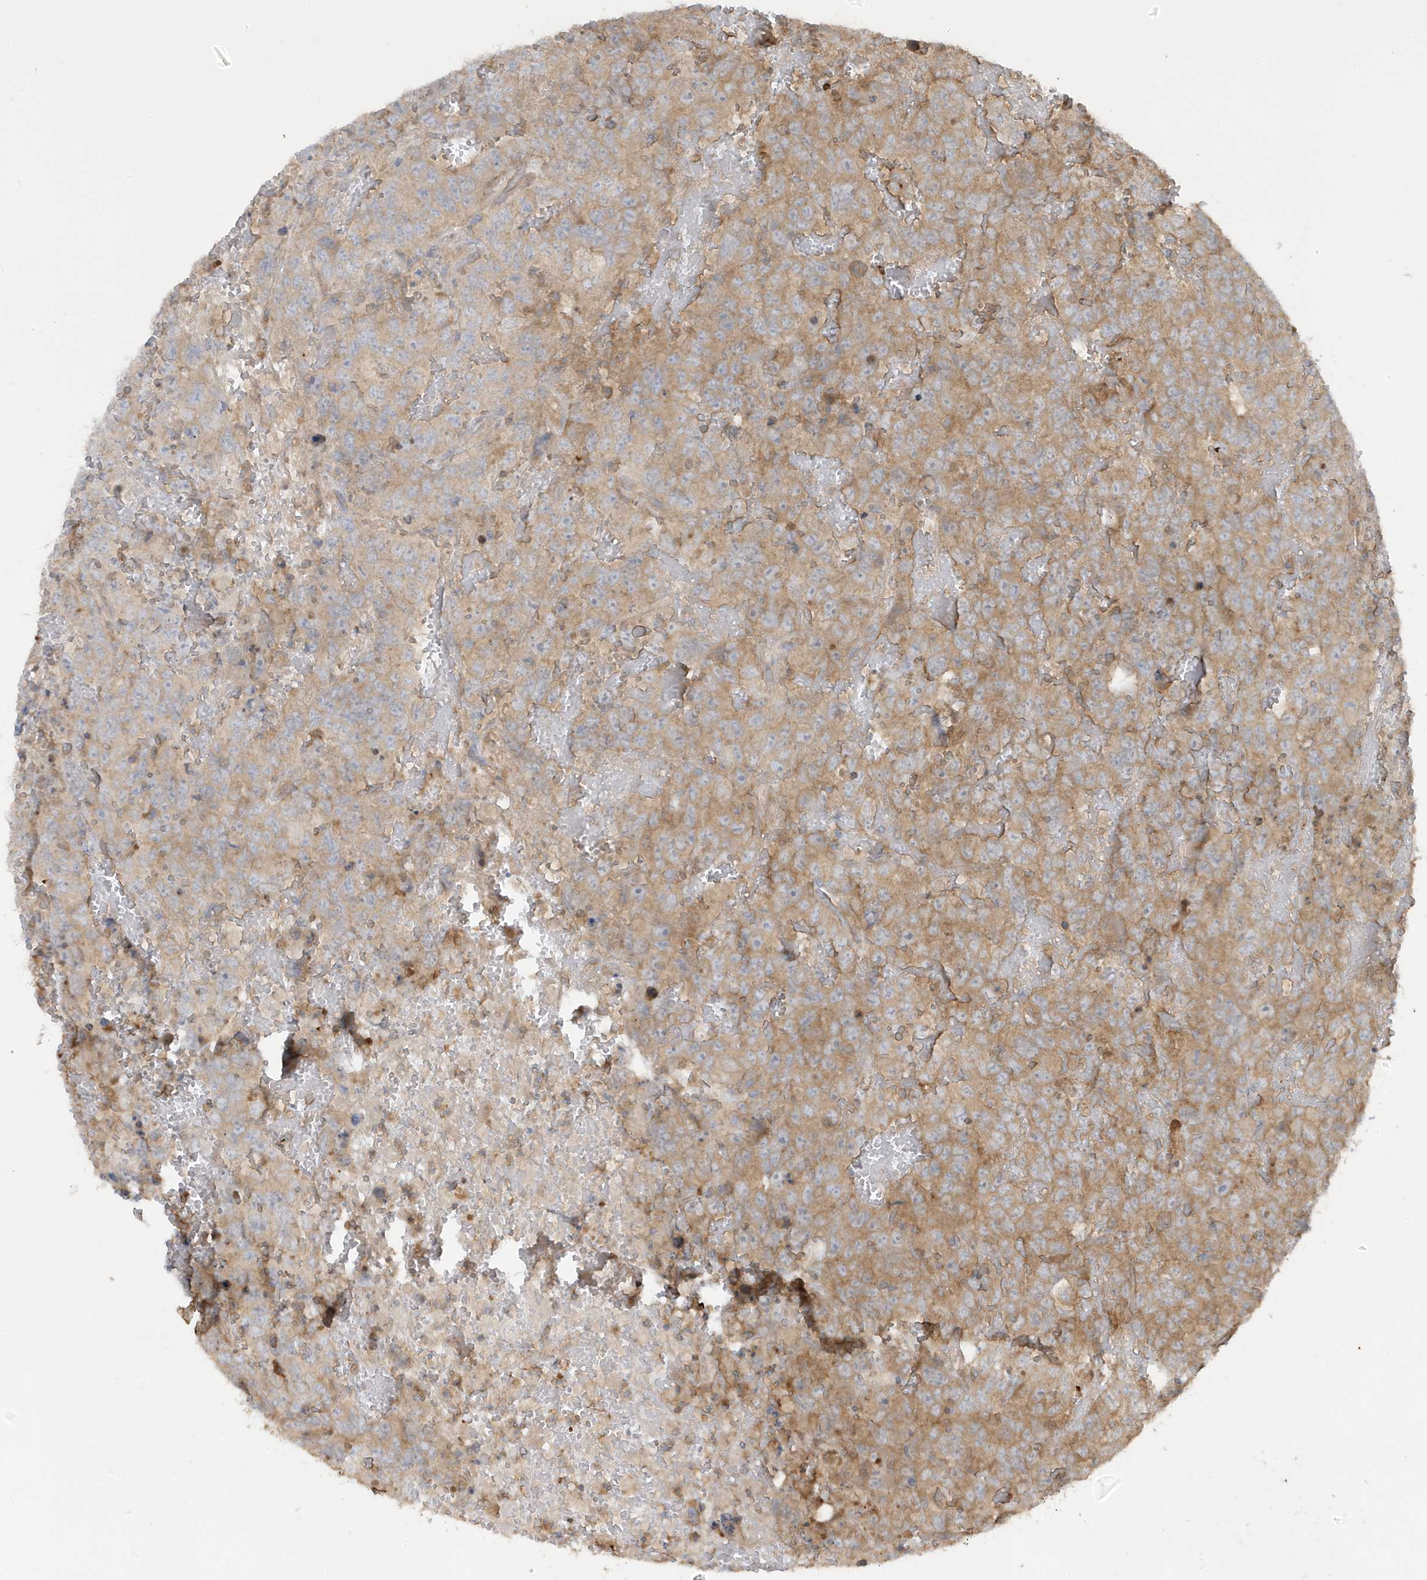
{"staining": {"intensity": "weak", "quantity": "25%-75%", "location": "cytoplasmic/membranous"}, "tissue": "testis cancer", "cell_type": "Tumor cells", "image_type": "cancer", "snomed": [{"axis": "morphology", "description": "Carcinoma, Embryonal, NOS"}, {"axis": "topography", "description": "Testis"}], "caption": "This photomicrograph displays immunohistochemistry staining of human testis embryonal carcinoma, with low weak cytoplasmic/membranous positivity in approximately 25%-75% of tumor cells.", "gene": "ABTB1", "patient": {"sex": "male", "age": 45}}